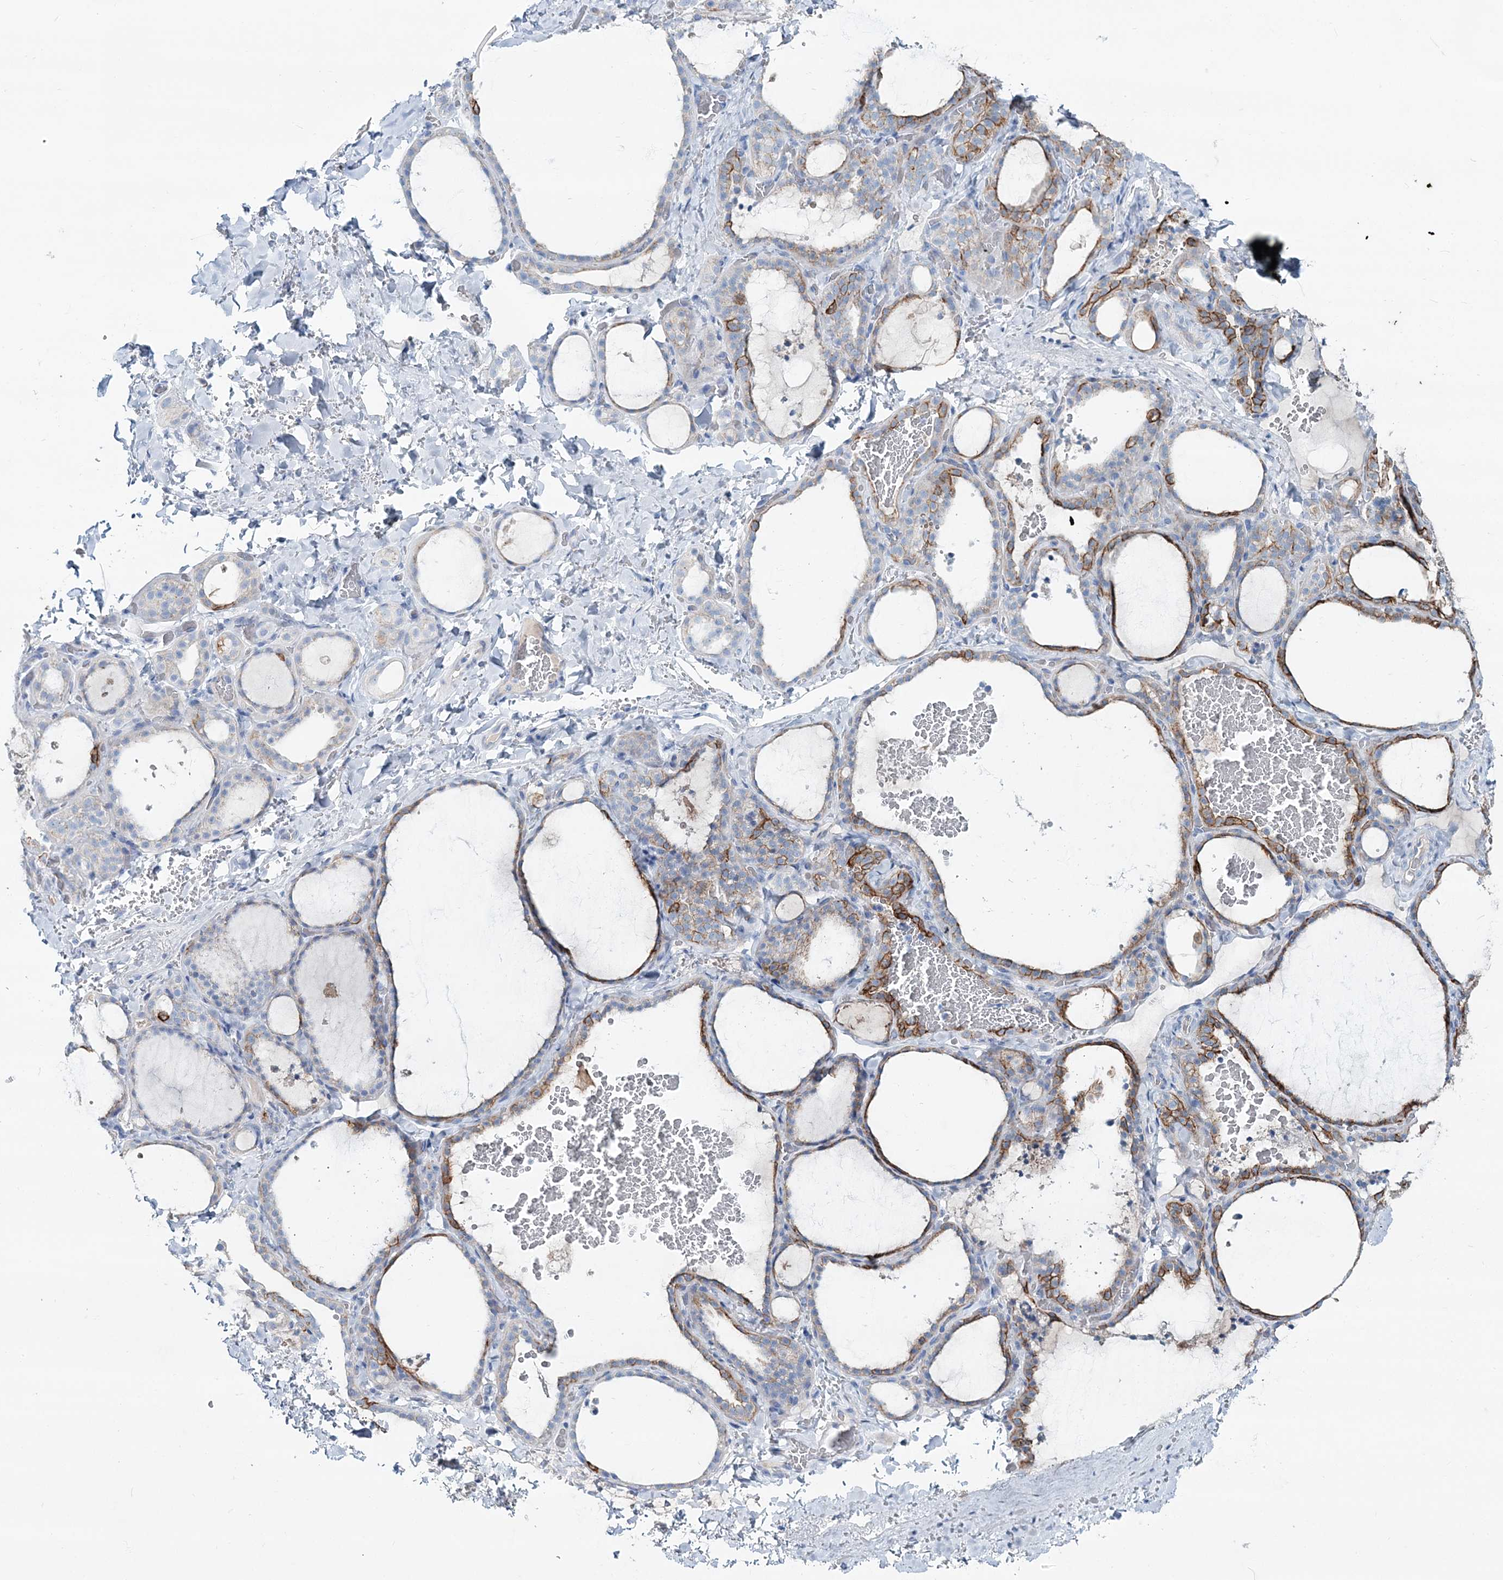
{"staining": {"intensity": "moderate", "quantity": "25%-75%", "location": "cytoplasmic/membranous"}, "tissue": "thyroid gland", "cell_type": "Glandular cells", "image_type": "normal", "snomed": [{"axis": "morphology", "description": "Normal tissue, NOS"}, {"axis": "topography", "description": "Thyroid gland"}], "caption": "Protein staining shows moderate cytoplasmic/membranous positivity in approximately 25%-75% of glandular cells in unremarkable thyroid gland. (brown staining indicates protein expression, while blue staining denotes nuclei).", "gene": "ADGRL1", "patient": {"sex": "female", "age": 22}}